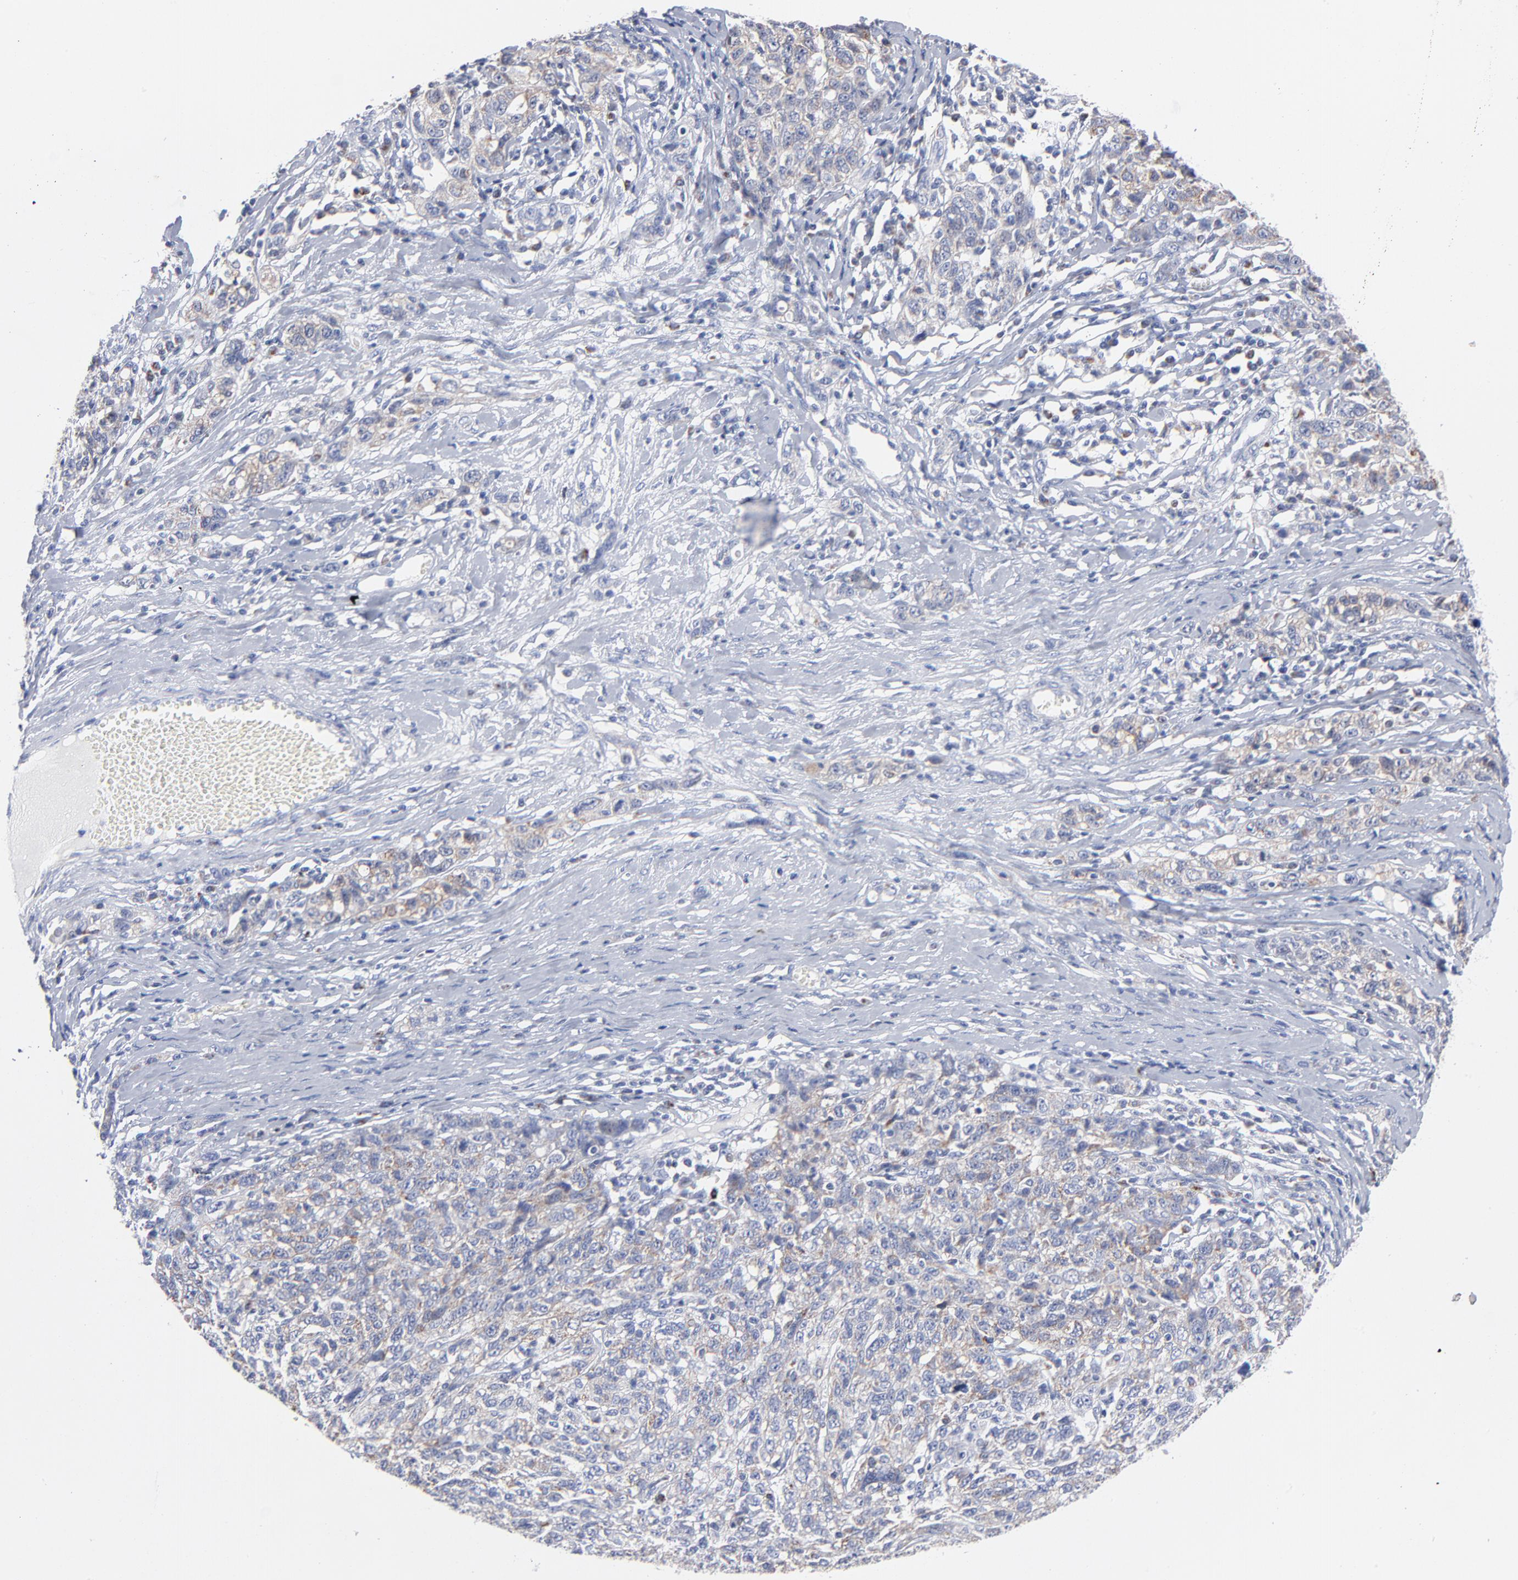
{"staining": {"intensity": "negative", "quantity": "none", "location": "none"}, "tissue": "ovarian cancer", "cell_type": "Tumor cells", "image_type": "cancer", "snomed": [{"axis": "morphology", "description": "Cystadenocarcinoma, serous, NOS"}, {"axis": "topography", "description": "Ovary"}], "caption": "The micrograph demonstrates no significant expression in tumor cells of ovarian cancer (serous cystadenocarcinoma).", "gene": "CHCHD10", "patient": {"sex": "female", "age": 71}}